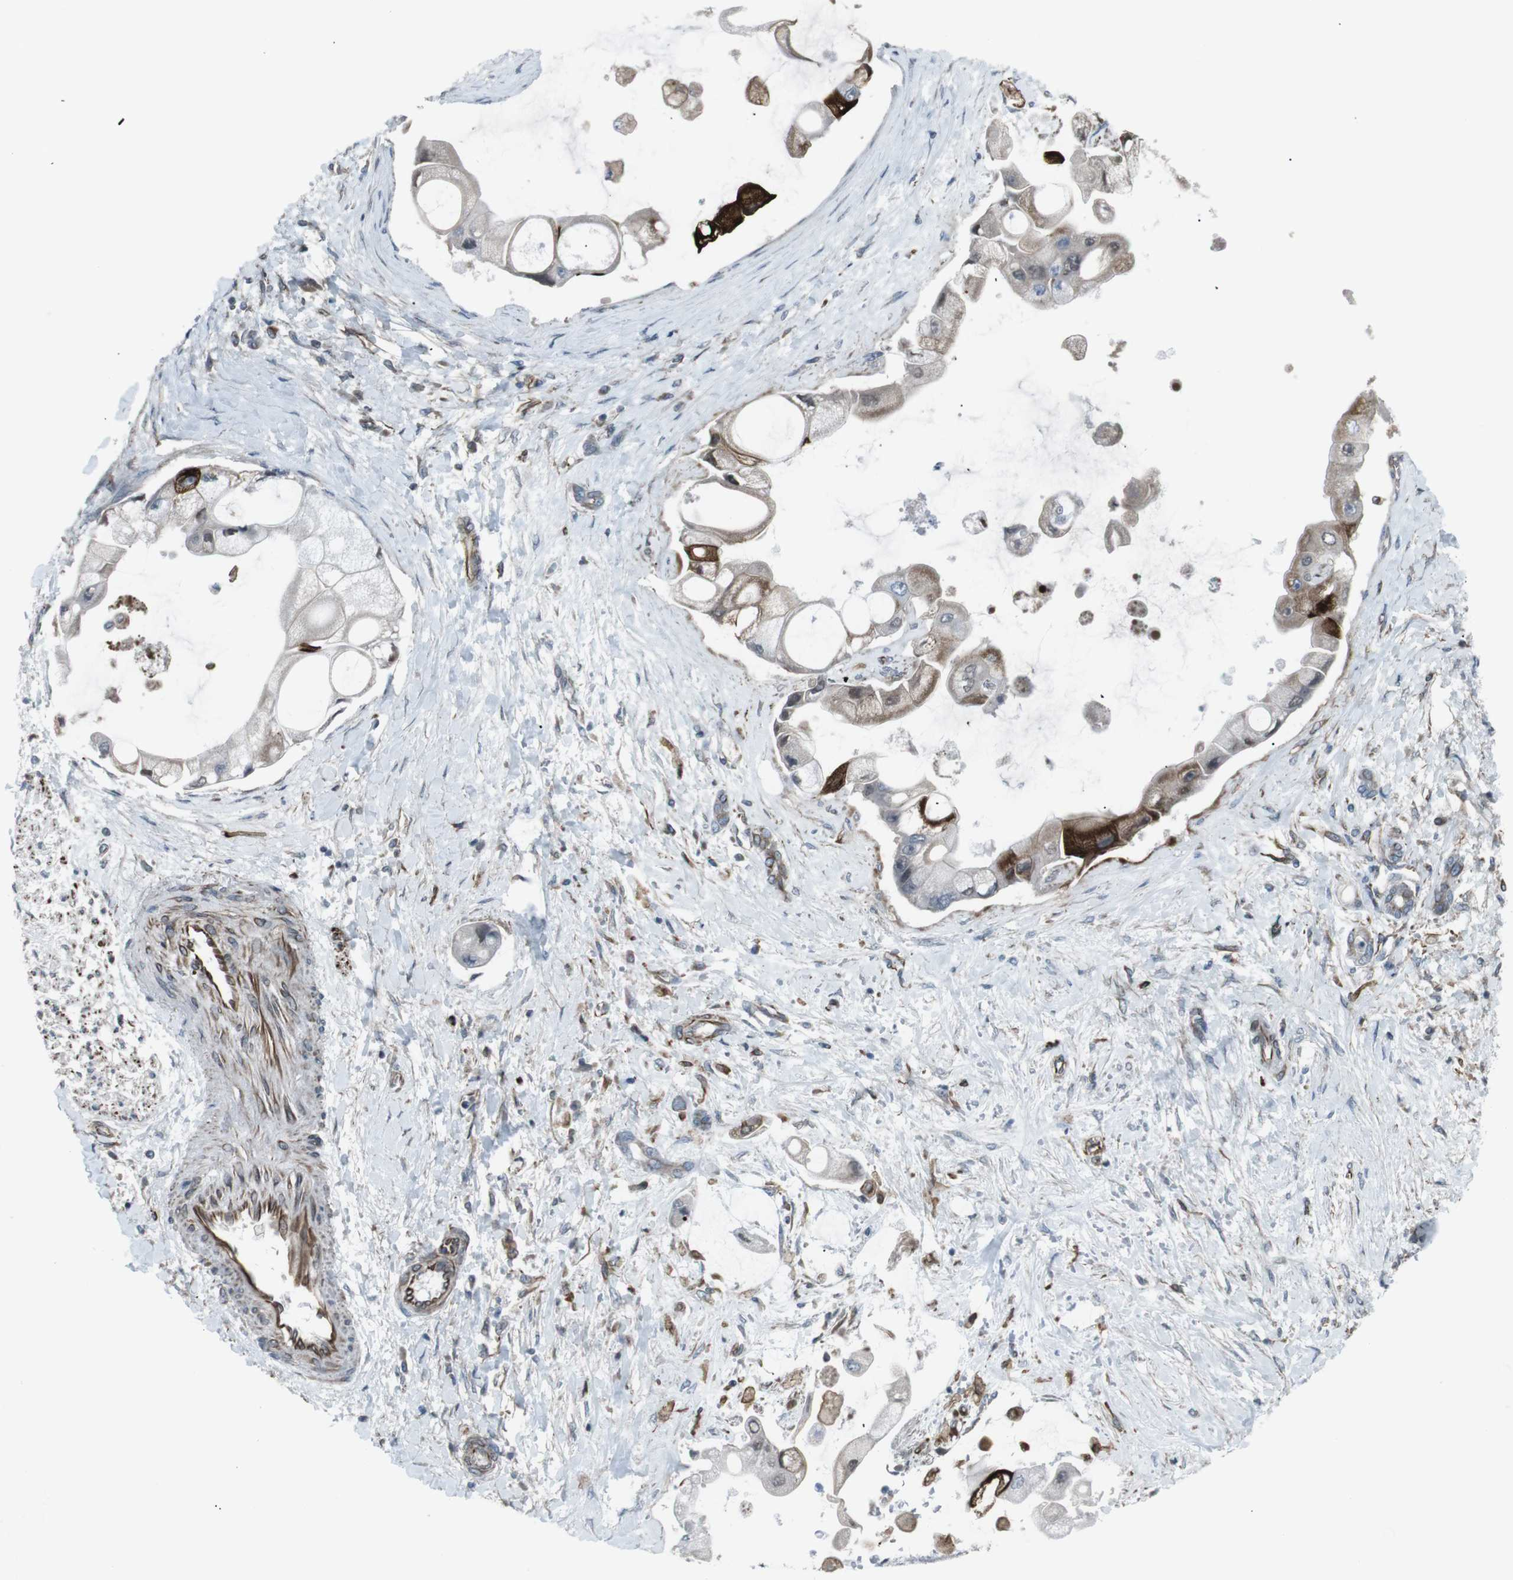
{"staining": {"intensity": "moderate", "quantity": "25%-75%", "location": "cytoplasmic/membranous"}, "tissue": "liver cancer", "cell_type": "Tumor cells", "image_type": "cancer", "snomed": [{"axis": "morphology", "description": "Cholangiocarcinoma"}, {"axis": "topography", "description": "Liver"}], "caption": "Protein analysis of liver cancer tissue displays moderate cytoplasmic/membranous positivity in about 25%-75% of tumor cells.", "gene": "TMEM141", "patient": {"sex": "male", "age": 50}}